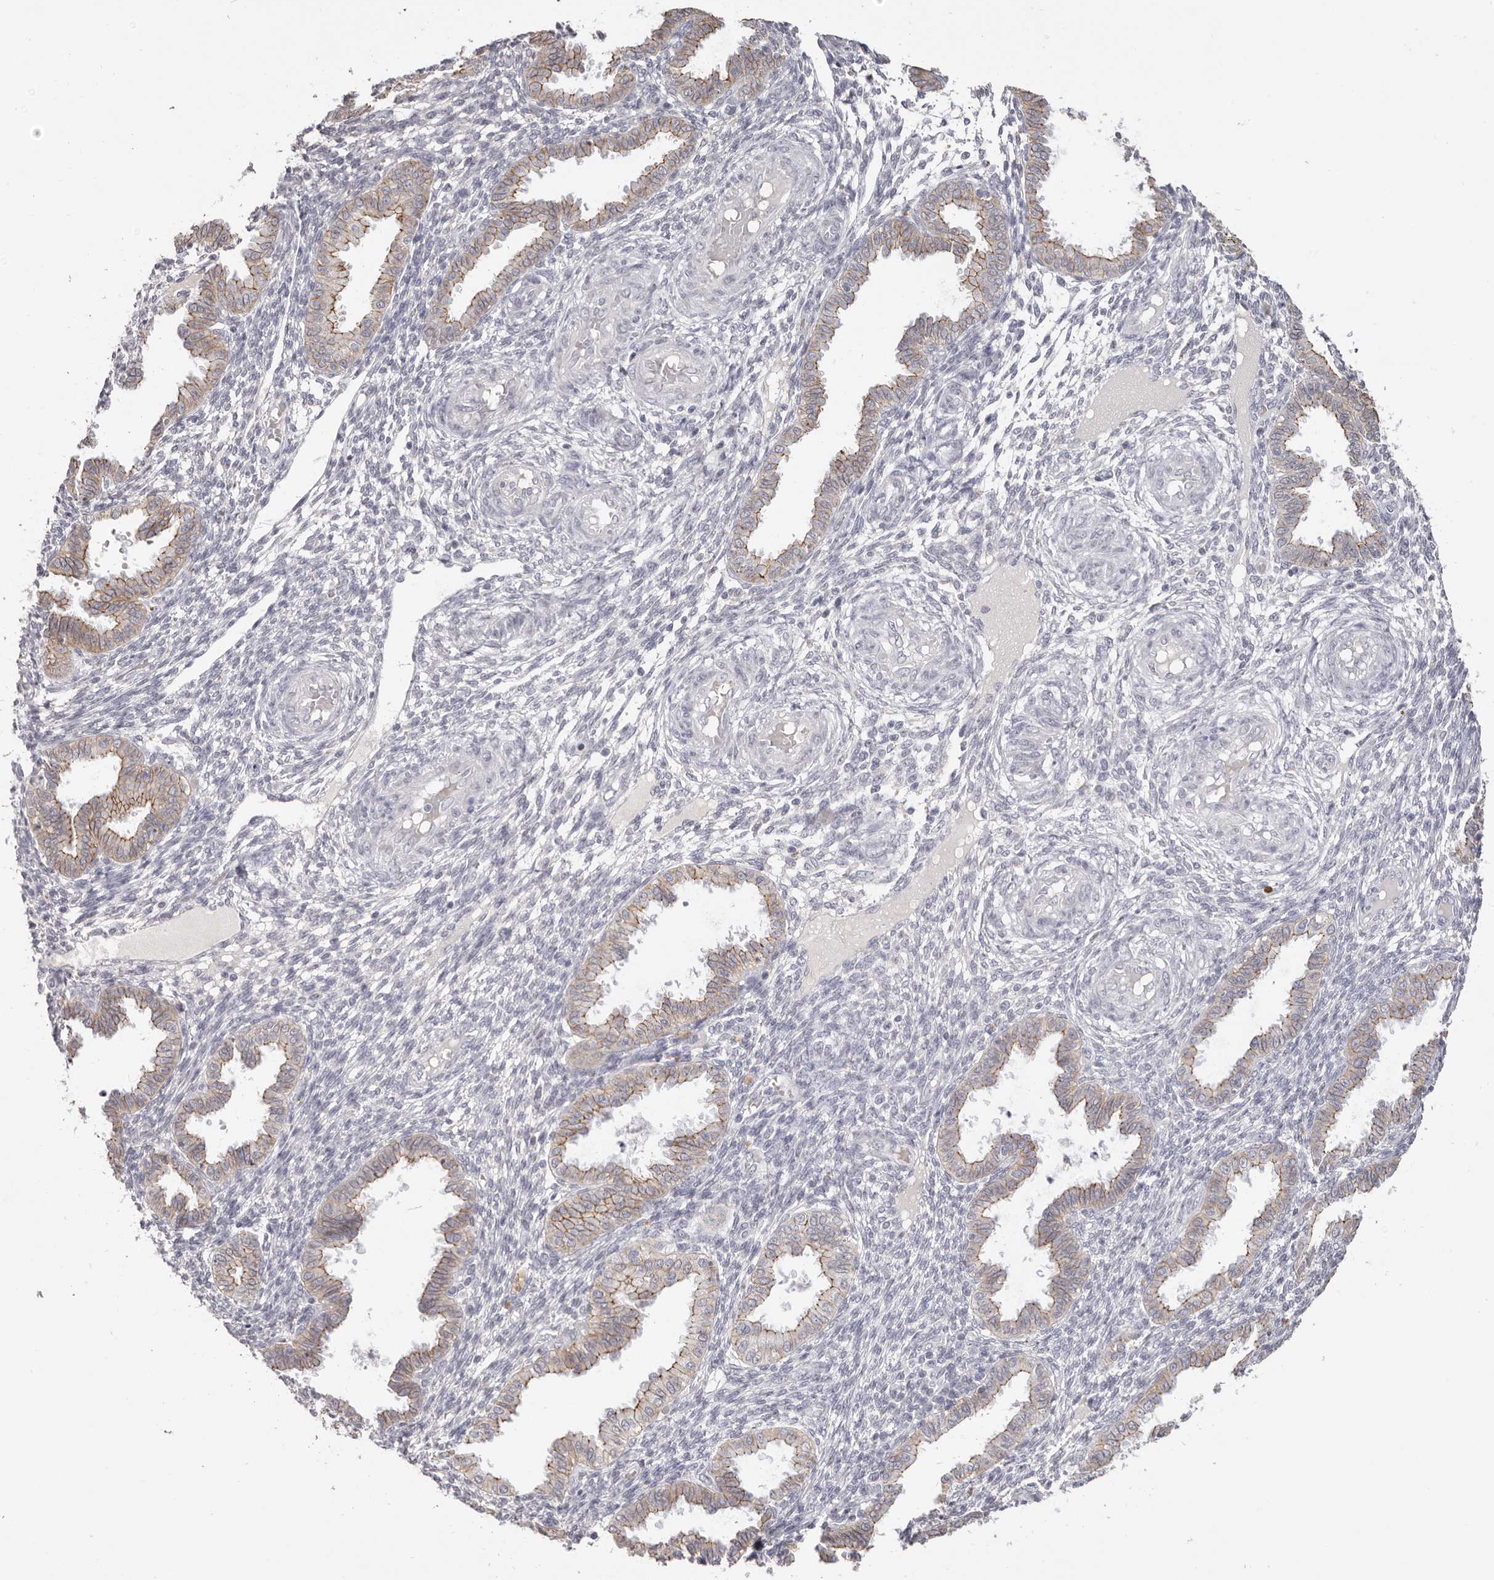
{"staining": {"intensity": "negative", "quantity": "none", "location": "none"}, "tissue": "endometrium", "cell_type": "Cells in endometrial stroma", "image_type": "normal", "snomed": [{"axis": "morphology", "description": "Normal tissue, NOS"}, {"axis": "topography", "description": "Endometrium"}], "caption": "This is a image of IHC staining of benign endometrium, which shows no positivity in cells in endometrial stroma.", "gene": "PCDHB6", "patient": {"sex": "female", "age": 33}}